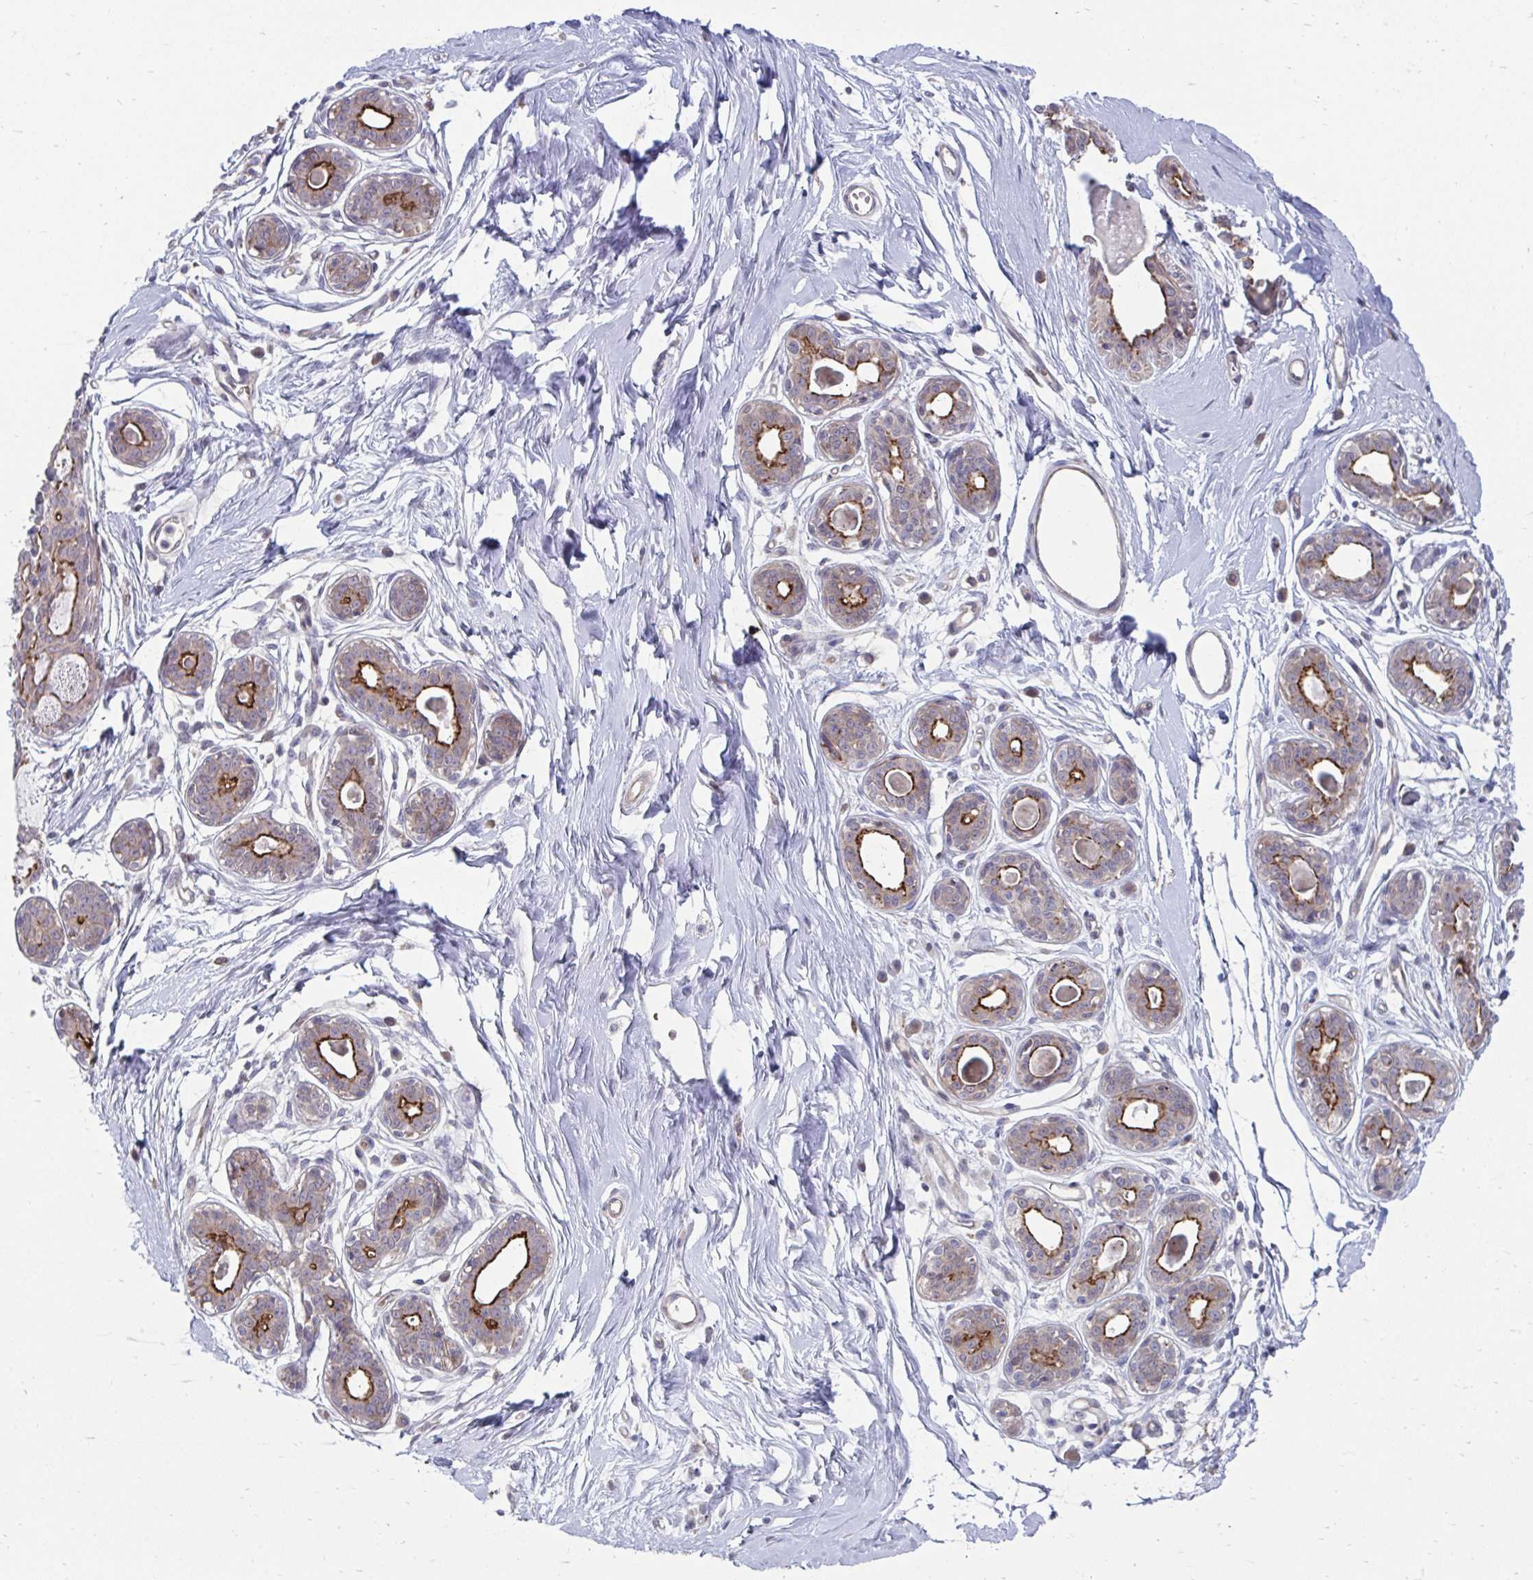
{"staining": {"intensity": "weak", "quantity": ">75%", "location": "cytoplasmic/membranous"}, "tissue": "breast", "cell_type": "Adipocytes", "image_type": "normal", "snomed": [{"axis": "morphology", "description": "Normal tissue, NOS"}, {"axis": "topography", "description": "Breast"}], "caption": "Breast stained with a brown dye exhibits weak cytoplasmic/membranous positive expression in approximately >75% of adipocytes.", "gene": "ITPR2", "patient": {"sex": "female", "age": 45}}